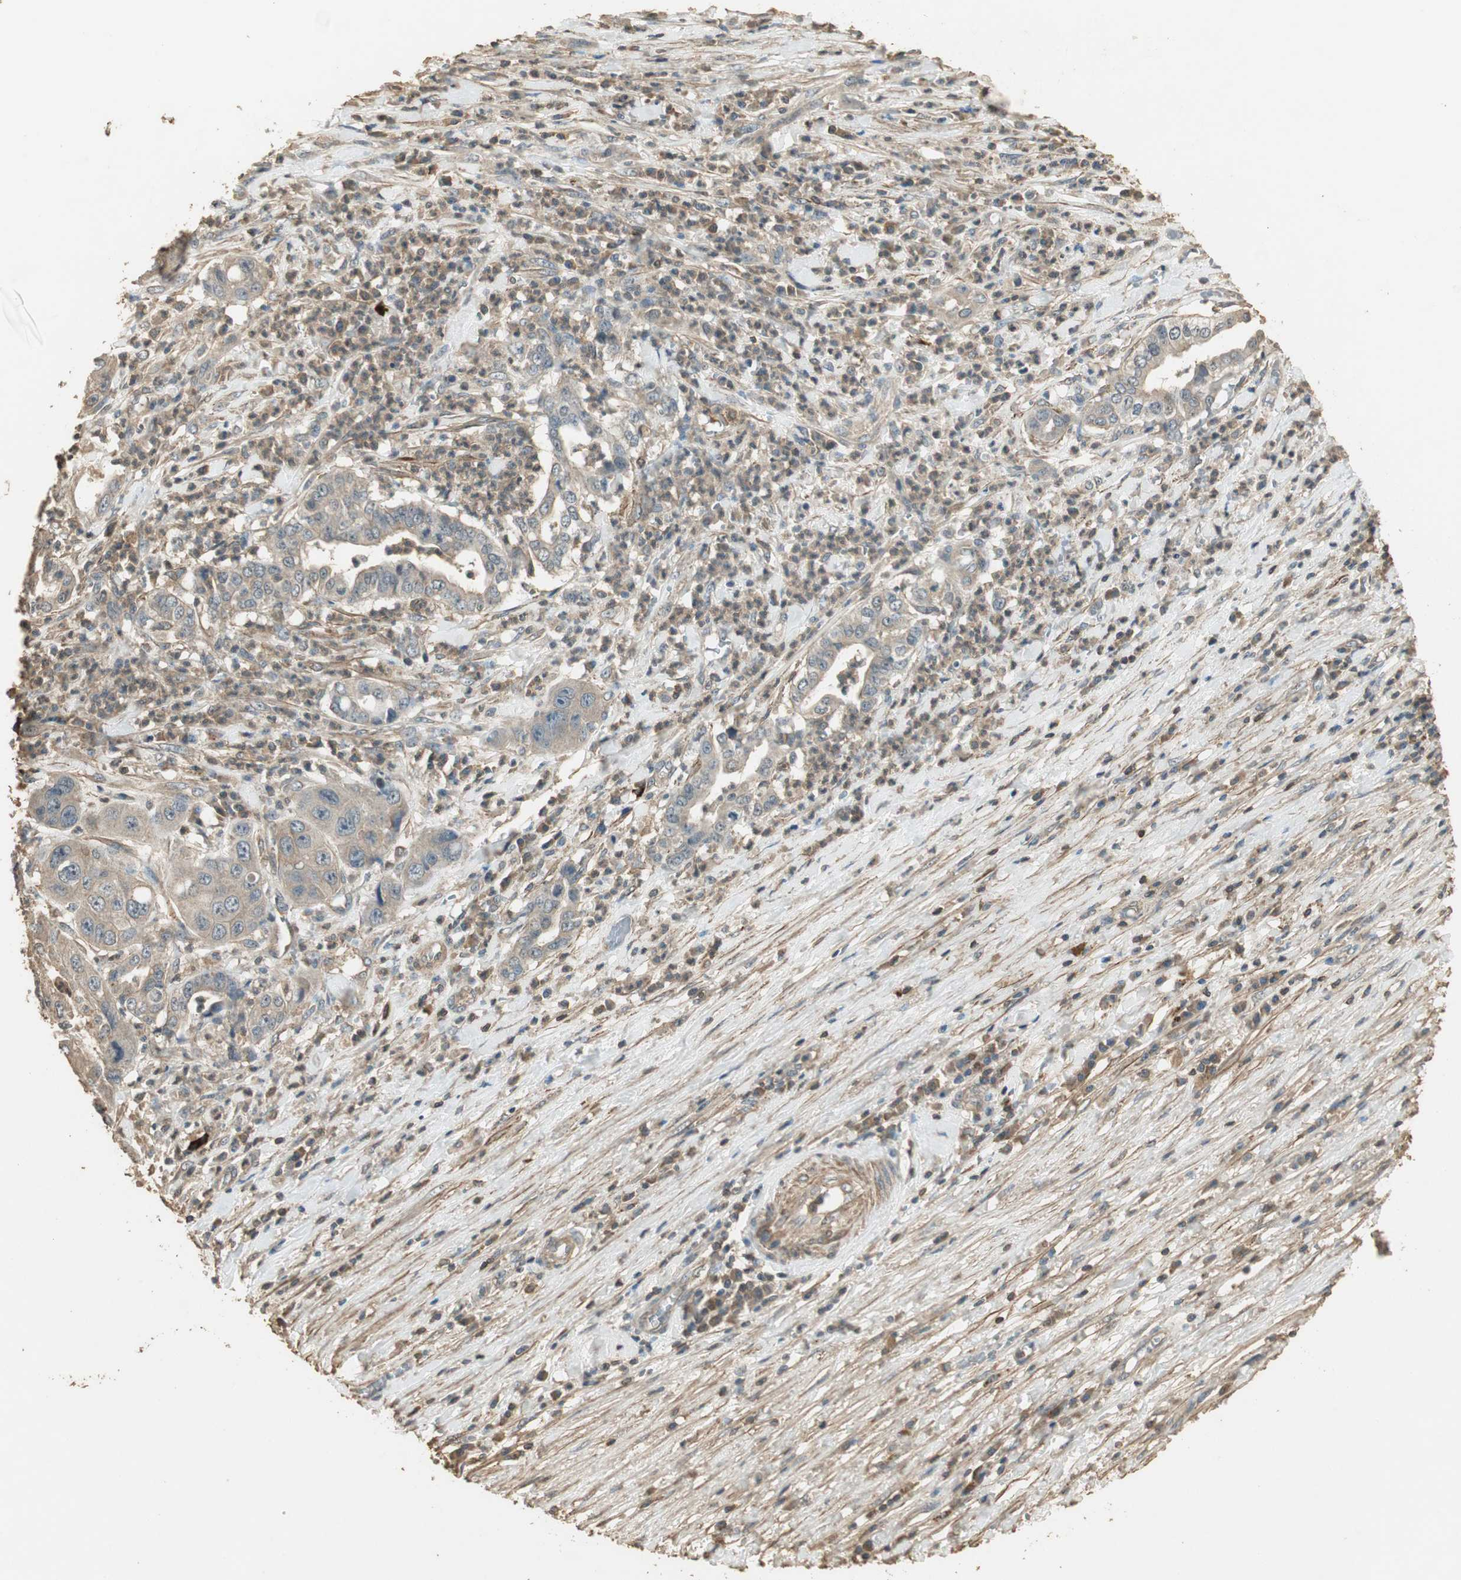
{"staining": {"intensity": "weak", "quantity": "<25%", "location": "cytoplasmic/membranous"}, "tissue": "liver cancer", "cell_type": "Tumor cells", "image_type": "cancer", "snomed": [{"axis": "morphology", "description": "Cholangiocarcinoma"}, {"axis": "topography", "description": "Liver"}], "caption": "Immunohistochemical staining of liver cancer (cholangiocarcinoma) reveals no significant staining in tumor cells. The staining is performed using DAB (3,3'-diaminobenzidine) brown chromogen with nuclei counter-stained in using hematoxylin.", "gene": "USP2", "patient": {"sex": "female", "age": 61}}